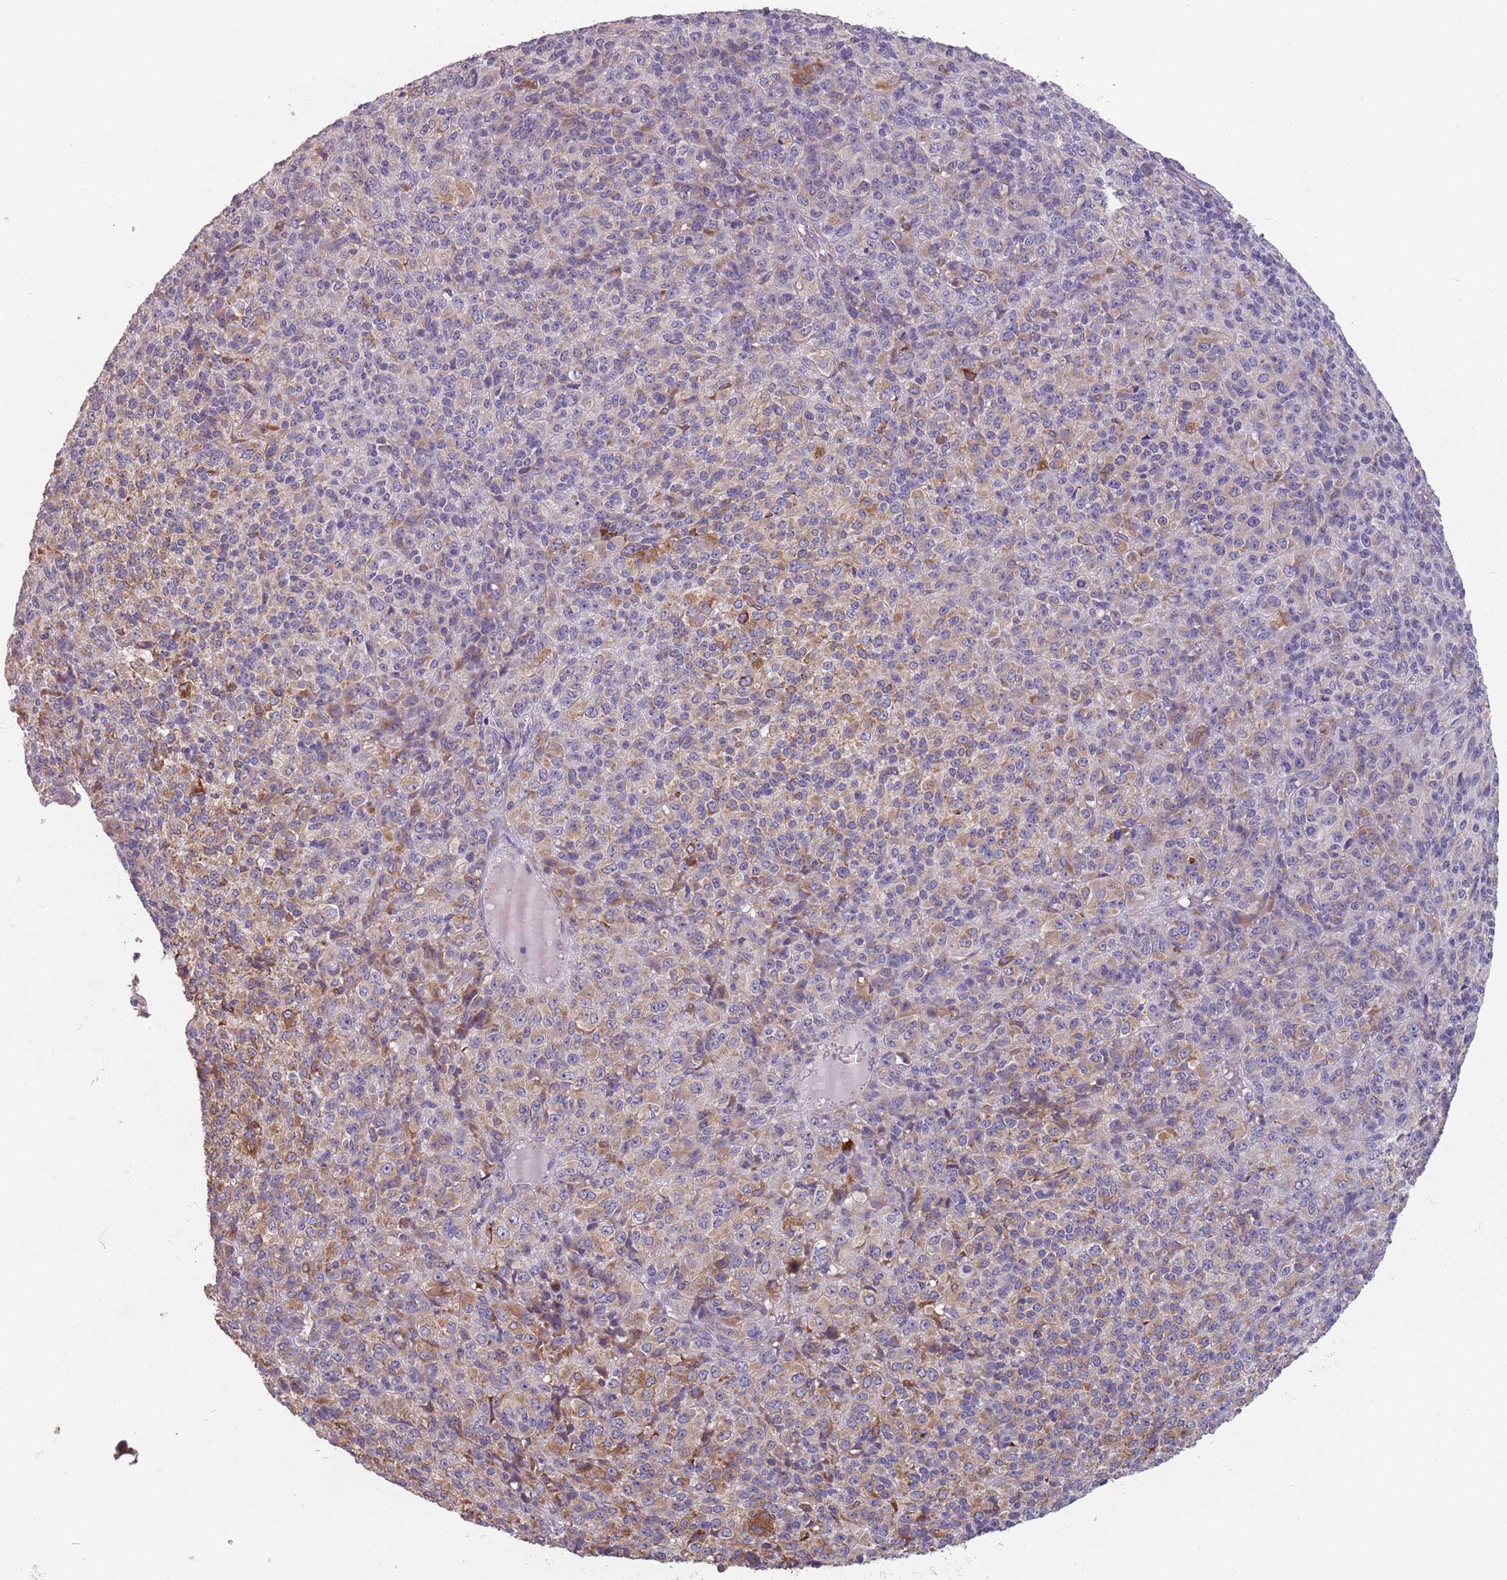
{"staining": {"intensity": "negative", "quantity": "none", "location": "none"}, "tissue": "melanoma", "cell_type": "Tumor cells", "image_type": "cancer", "snomed": [{"axis": "morphology", "description": "Malignant melanoma, Metastatic site"}, {"axis": "topography", "description": "Brain"}], "caption": "This is a image of immunohistochemistry staining of melanoma, which shows no expression in tumor cells.", "gene": "RPS9", "patient": {"sex": "female", "age": 56}}